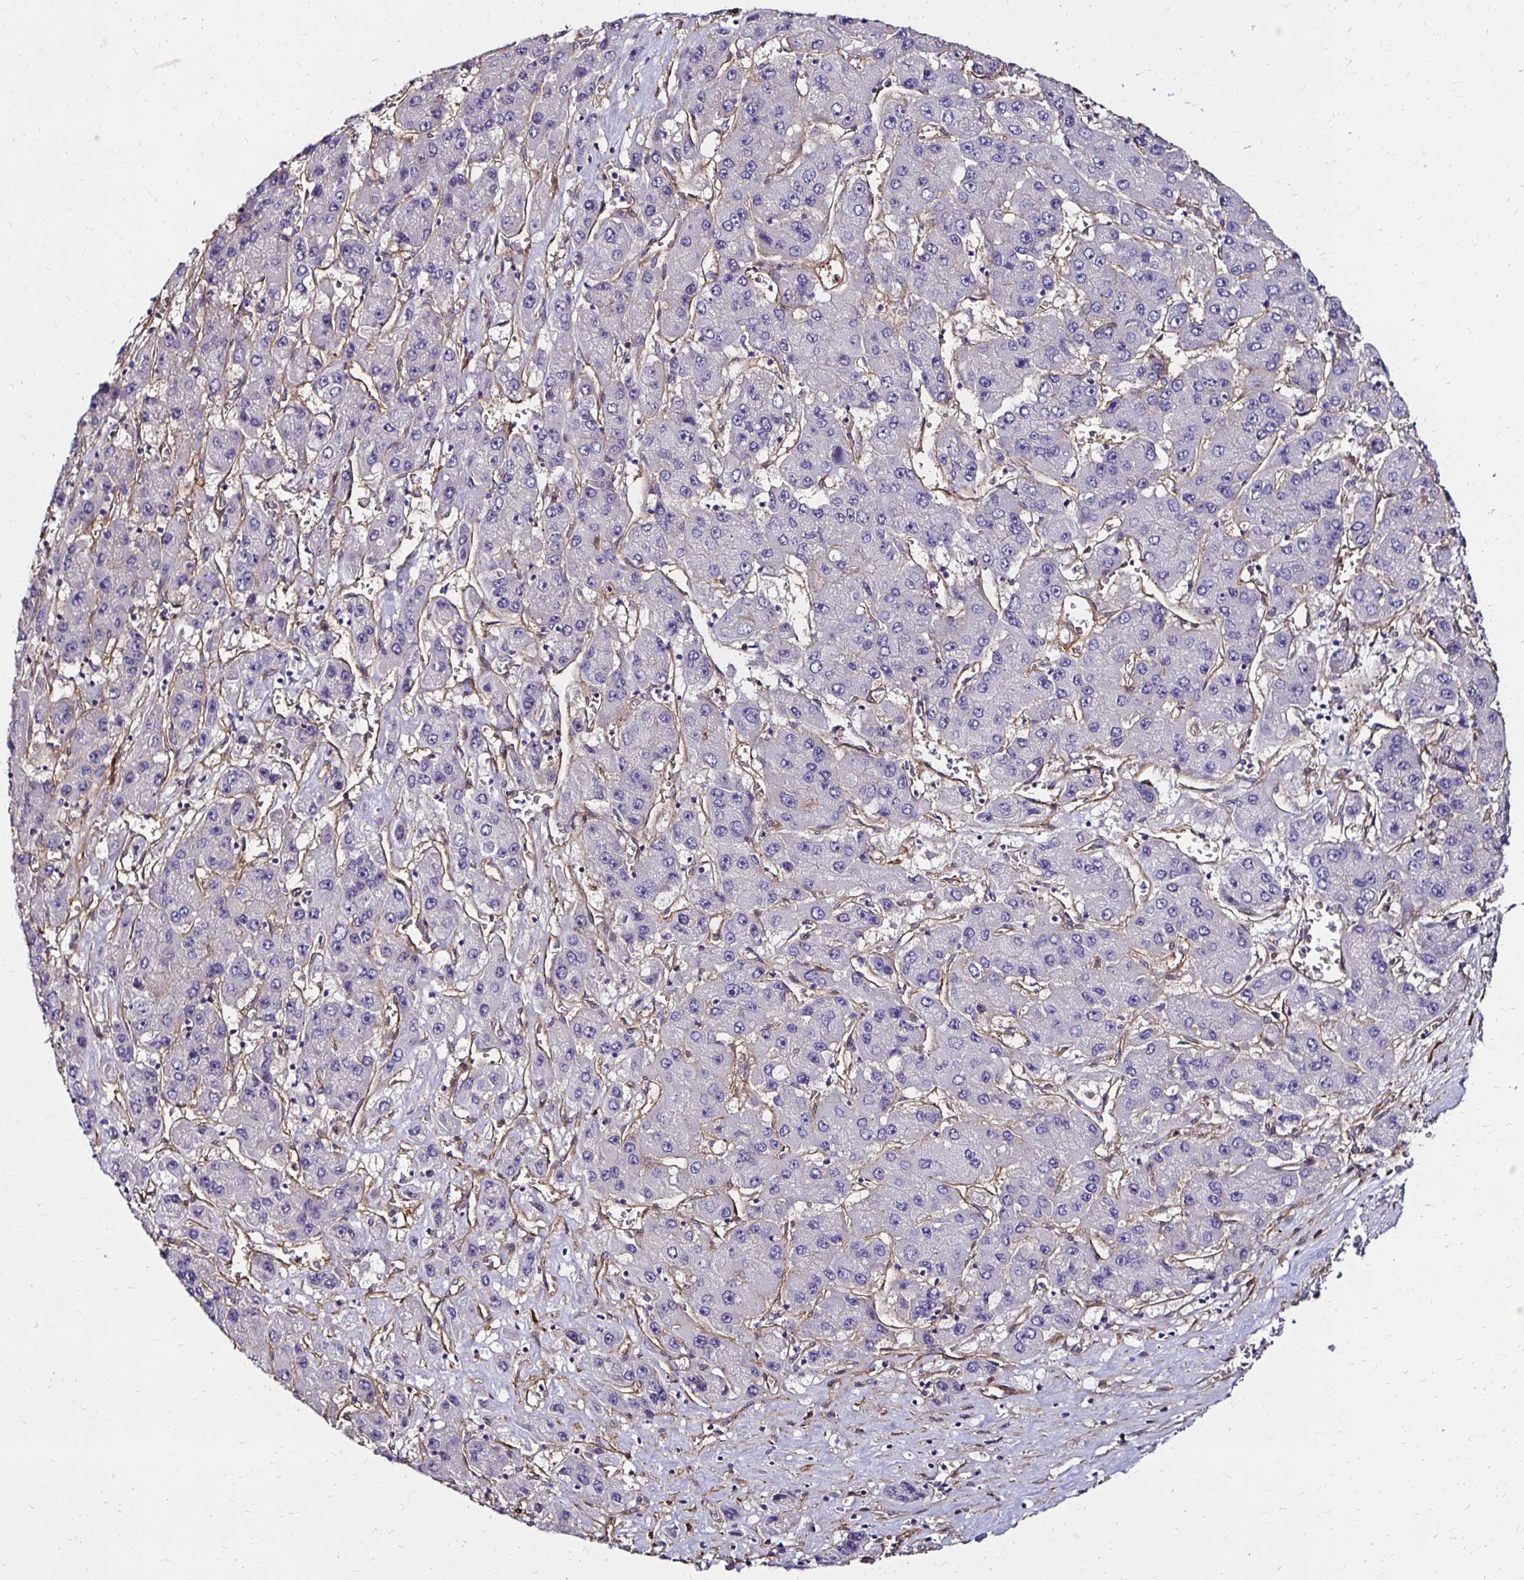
{"staining": {"intensity": "moderate", "quantity": "<25%", "location": "cytoplasmic/membranous"}, "tissue": "liver cancer", "cell_type": "Tumor cells", "image_type": "cancer", "snomed": [{"axis": "morphology", "description": "Carcinoma, Hepatocellular, NOS"}, {"axis": "topography", "description": "Liver"}], "caption": "A brown stain labels moderate cytoplasmic/membranous positivity of a protein in human liver cancer tumor cells.", "gene": "ITGB1", "patient": {"sex": "female", "age": 61}}